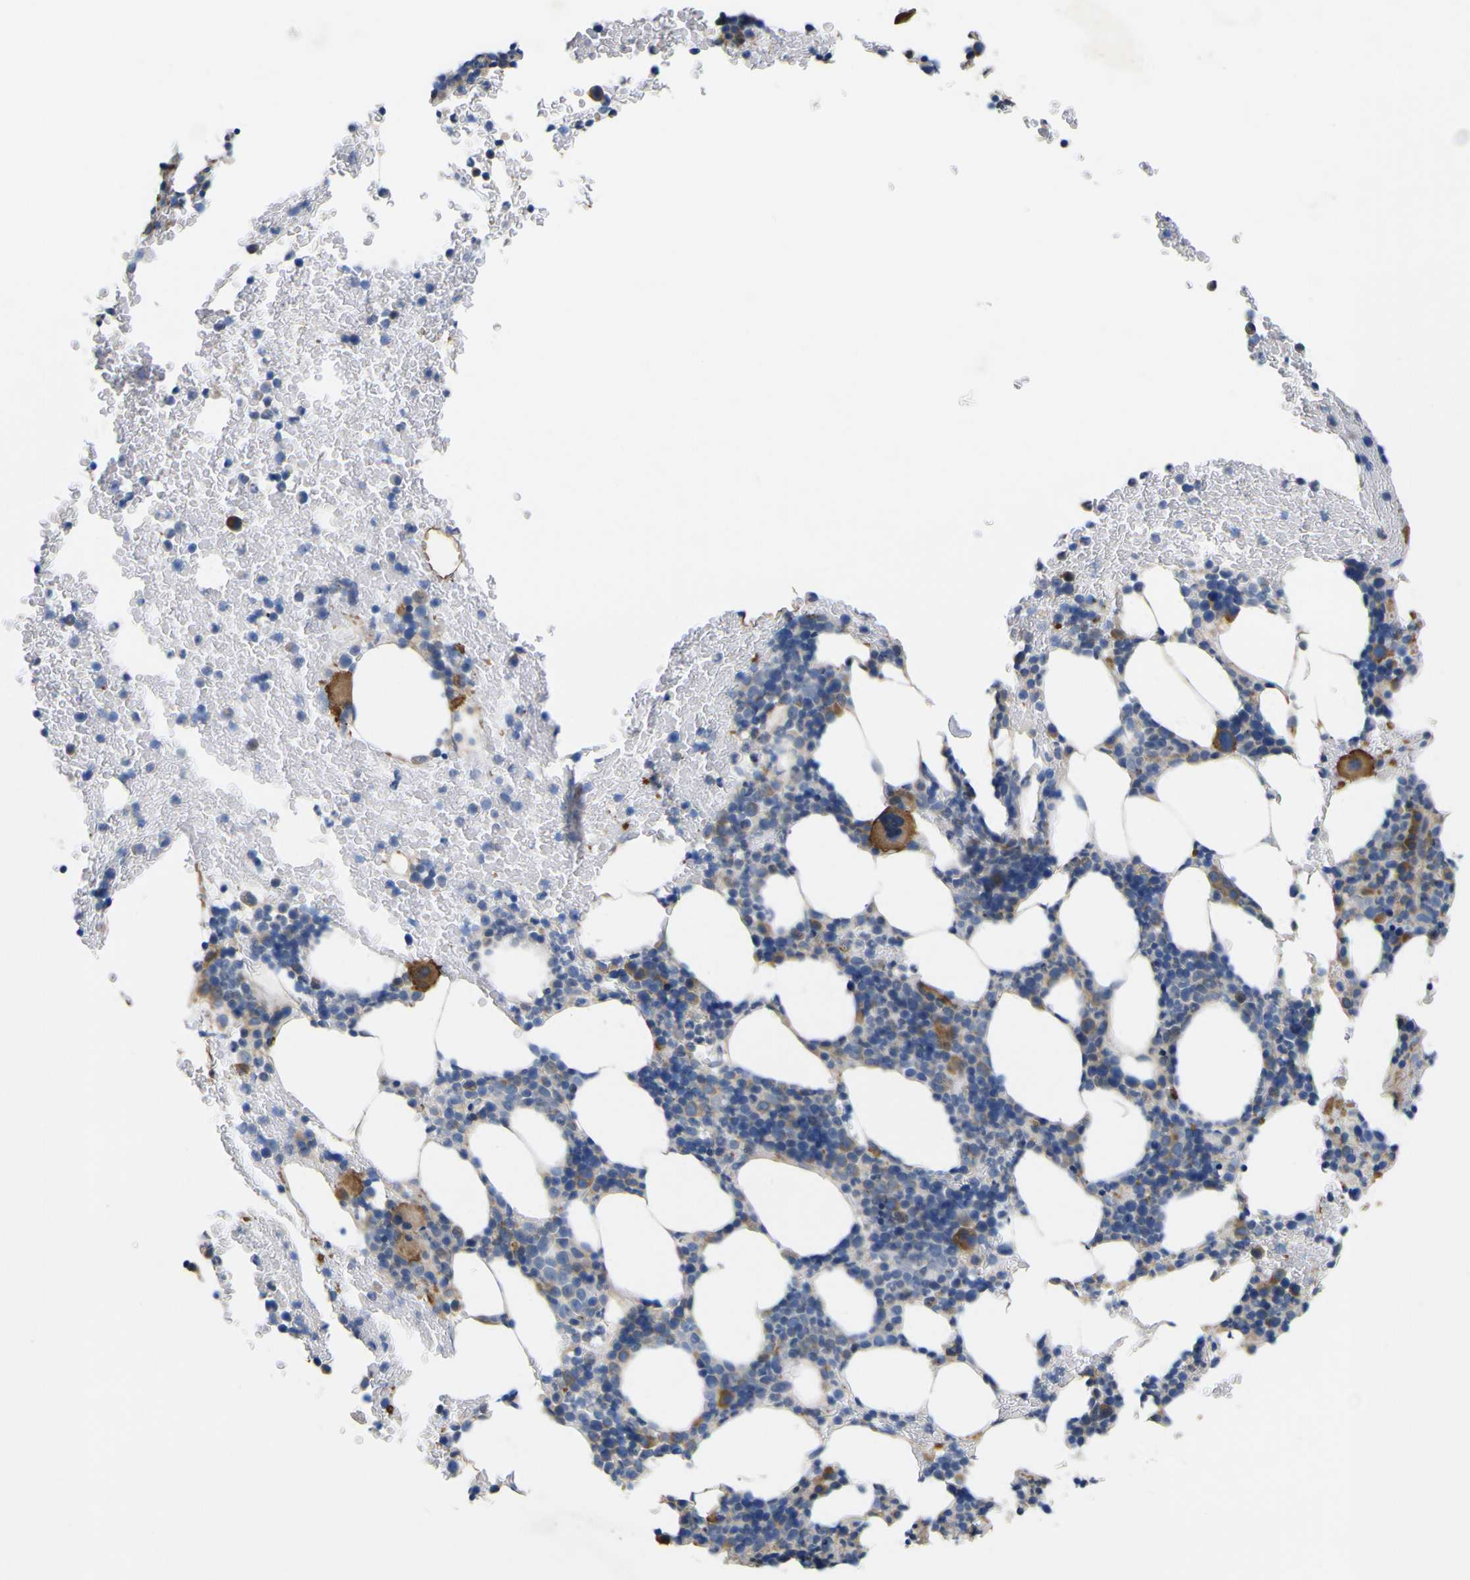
{"staining": {"intensity": "moderate", "quantity": "25%-75%", "location": "cytoplasmic/membranous"}, "tissue": "bone marrow", "cell_type": "Hematopoietic cells", "image_type": "normal", "snomed": [{"axis": "morphology", "description": "Normal tissue, NOS"}, {"axis": "morphology", "description": "Inflammation, NOS"}, {"axis": "topography", "description": "Bone marrow"}], "caption": "A medium amount of moderate cytoplasmic/membranous expression is seen in approximately 25%-75% of hematopoietic cells in unremarkable bone marrow.", "gene": "MYEOV", "patient": {"sex": "female", "age": 70}}